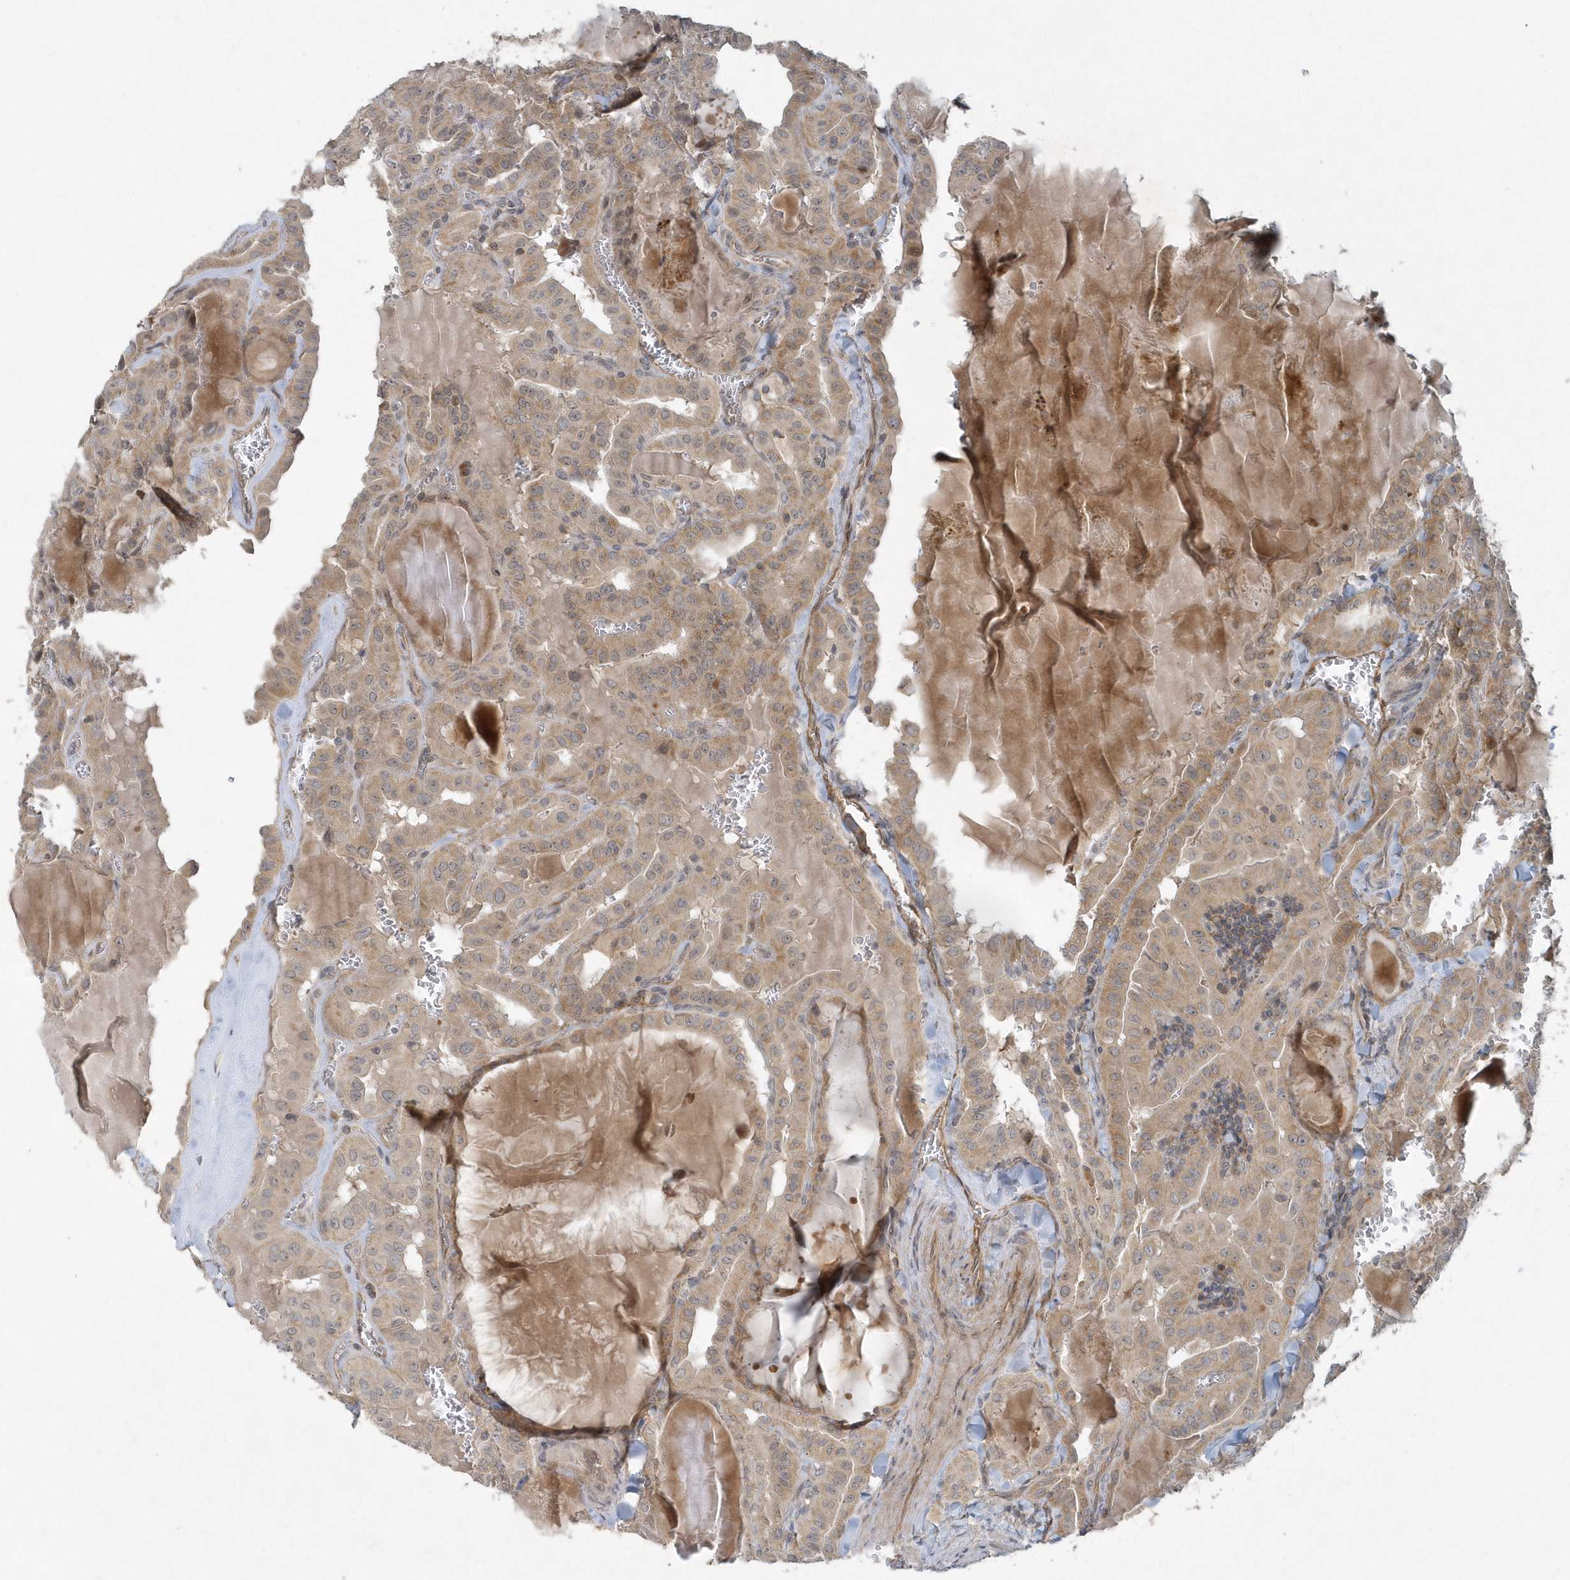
{"staining": {"intensity": "weak", "quantity": ">75%", "location": "cytoplasmic/membranous"}, "tissue": "thyroid cancer", "cell_type": "Tumor cells", "image_type": "cancer", "snomed": [{"axis": "morphology", "description": "Papillary adenocarcinoma, NOS"}, {"axis": "topography", "description": "Thyroid gland"}], "caption": "About >75% of tumor cells in thyroid cancer (papillary adenocarcinoma) reveal weak cytoplasmic/membranous protein positivity as visualized by brown immunohistochemical staining.", "gene": "THG1L", "patient": {"sex": "male", "age": 52}}